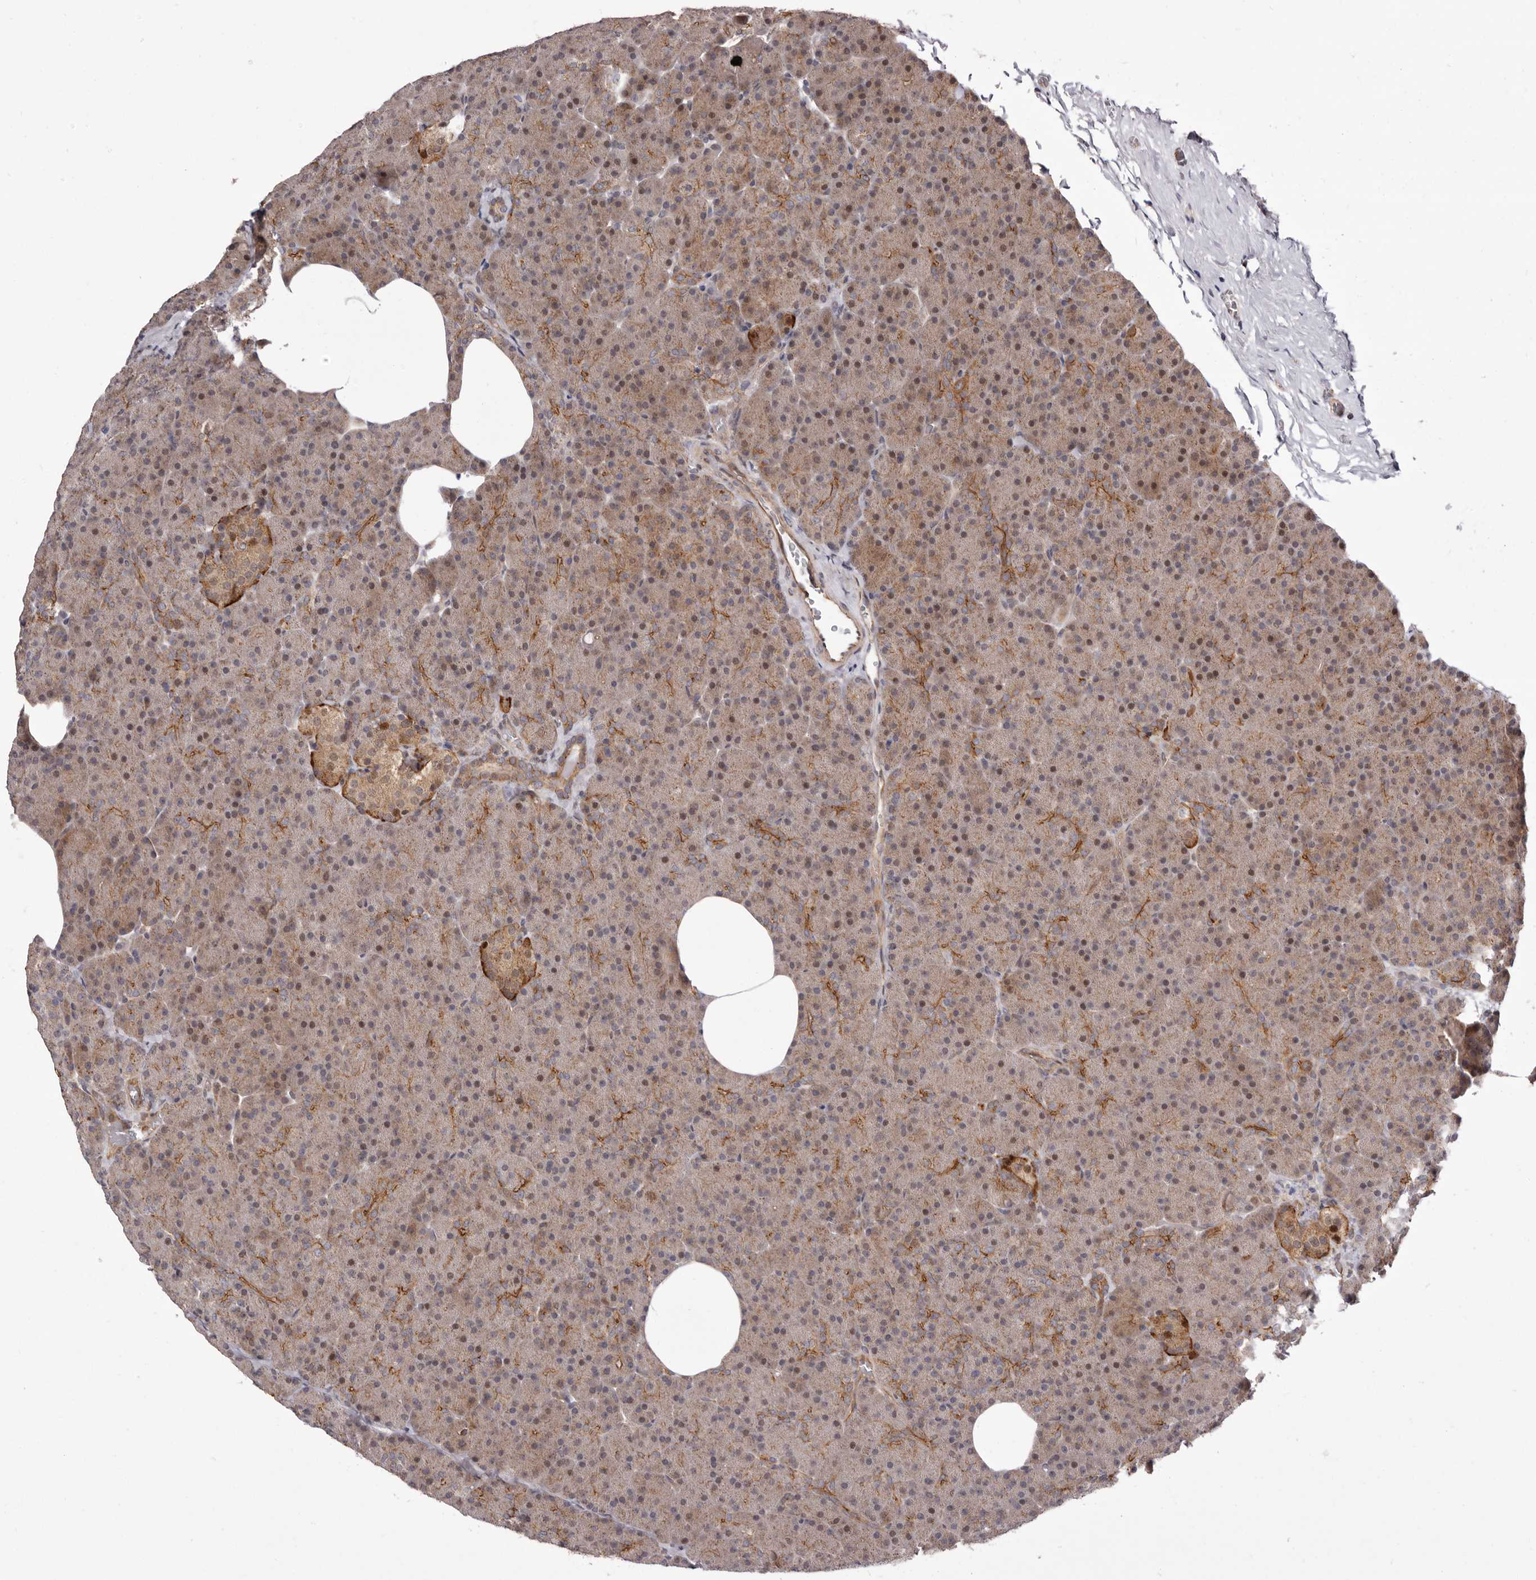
{"staining": {"intensity": "moderate", "quantity": ">75%", "location": "cytoplasmic/membranous,nuclear"}, "tissue": "pancreas", "cell_type": "Exocrine glandular cells", "image_type": "normal", "snomed": [{"axis": "morphology", "description": "Normal tissue, NOS"}, {"axis": "morphology", "description": "Carcinoid, malignant, NOS"}, {"axis": "topography", "description": "Pancreas"}], "caption": "Human pancreas stained with a brown dye reveals moderate cytoplasmic/membranous,nuclear positive expression in approximately >75% of exocrine glandular cells.", "gene": "GLRX3", "patient": {"sex": "female", "age": 35}}